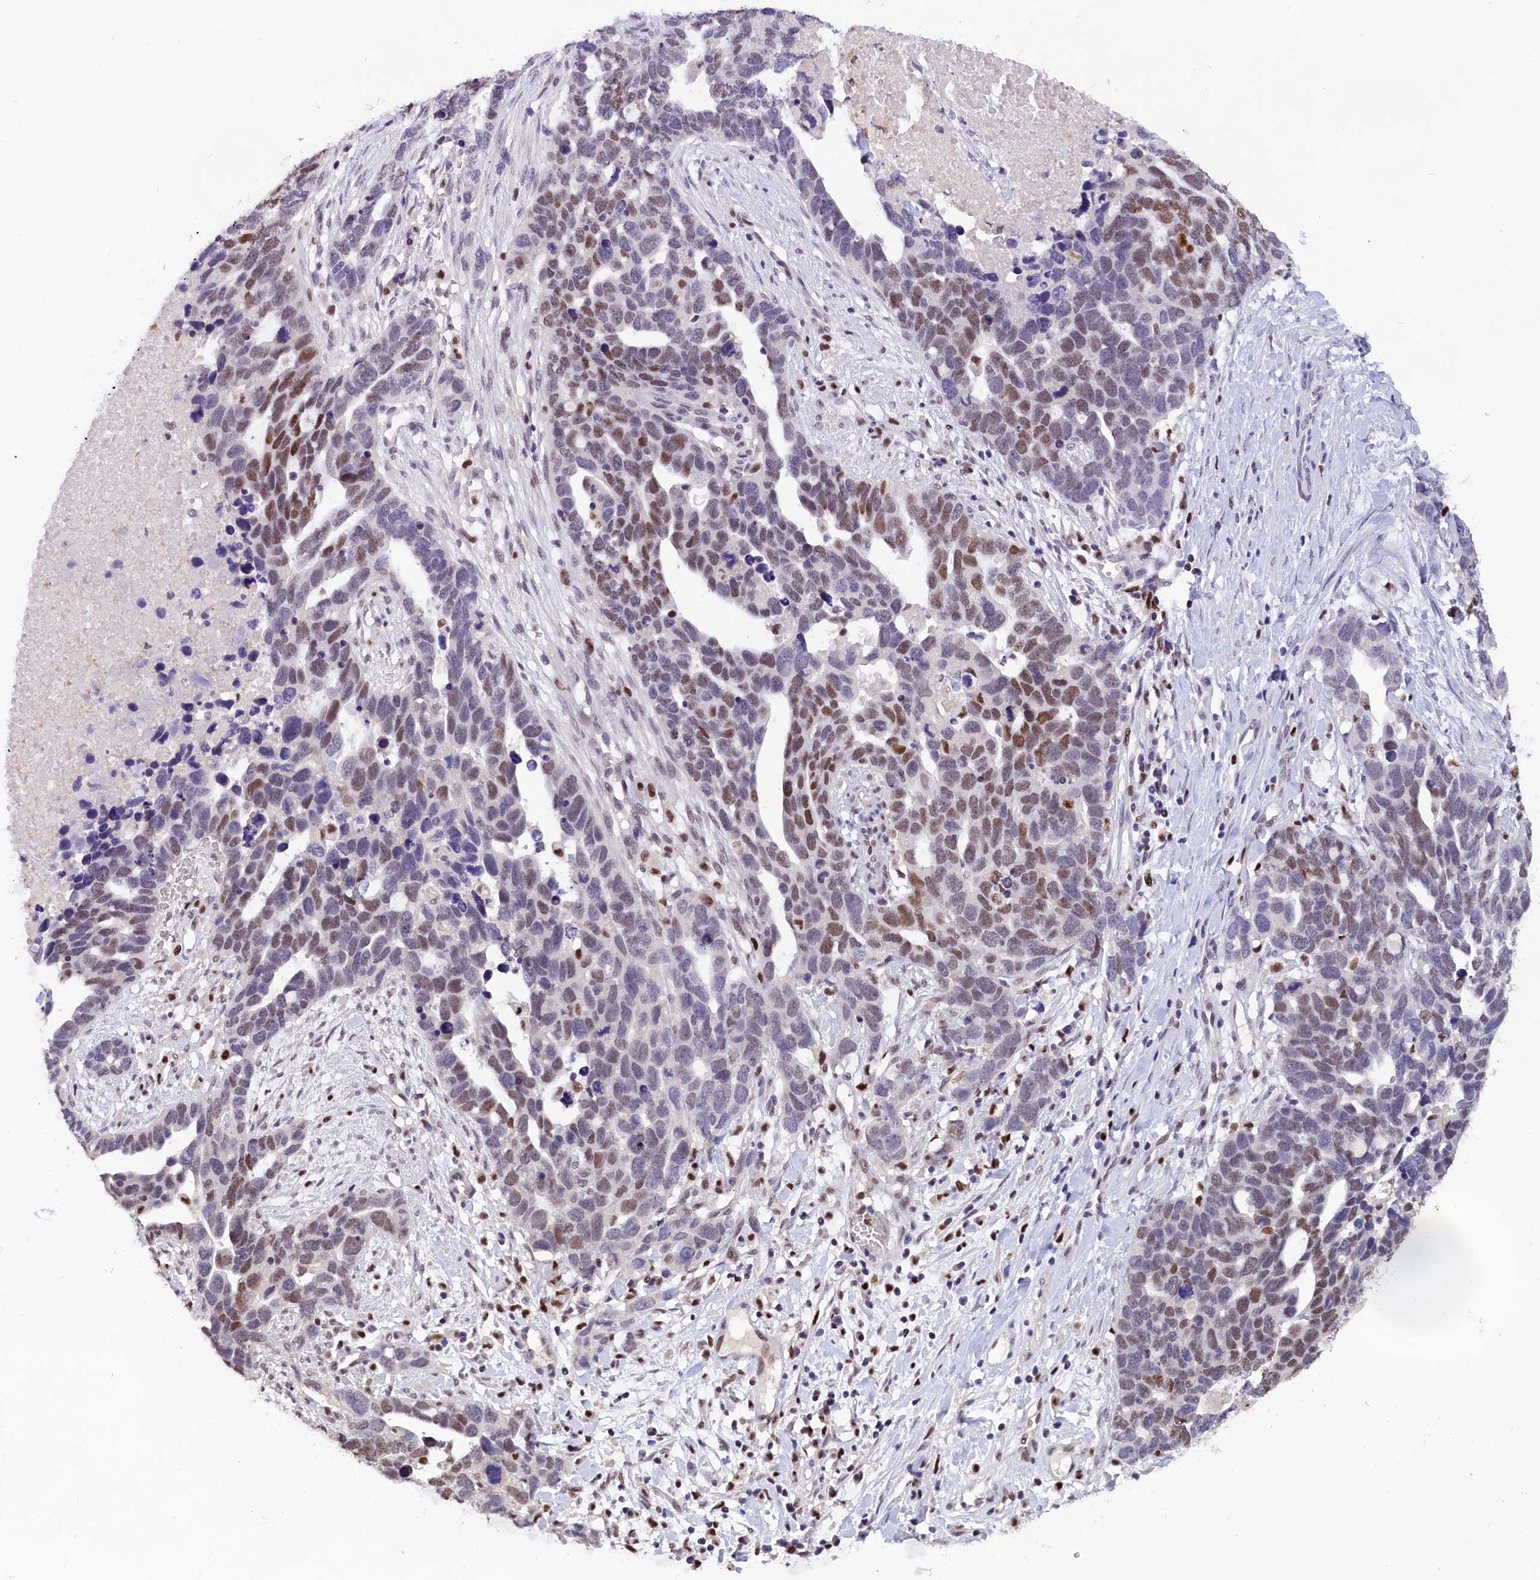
{"staining": {"intensity": "moderate", "quantity": "<25%", "location": "nuclear"}, "tissue": "ovarian cancer", "cell_type": "Tumor cells", "image_type": "cancer", "snomed": [{"axis": "morphology", "description": "Cystadenocarcinoma, serous, NOS"}, {"axis": "topography", "description": "Ovary"}], "caption": "Human ovarian serous cystadenocarcinoma stained with a brown dye displays moderate nuclear positive expression in approximately <25% of tumor cells.", "gene": "BTBD9", "patient": {"sex": "female", "age": 54}}